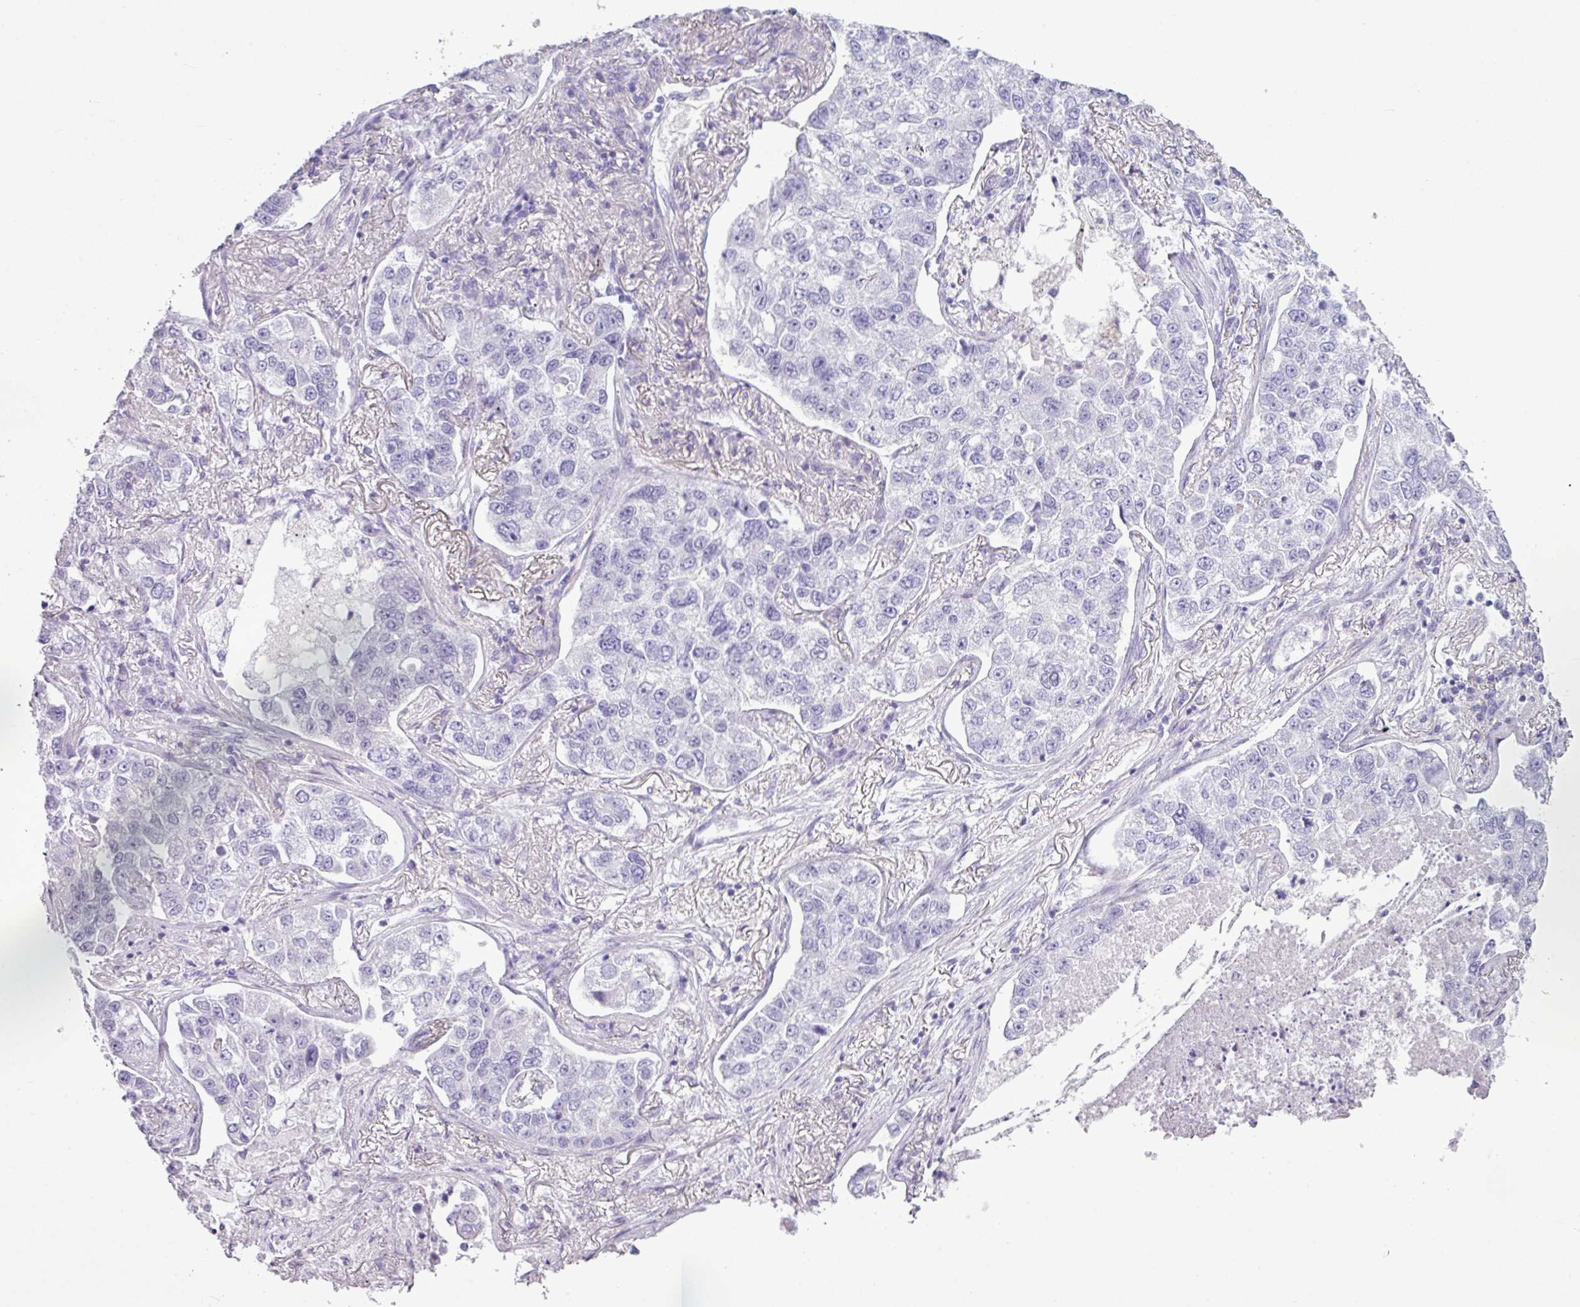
{"staining": {"intensity": "negative", "quantity": "none", "location": "none"}, "tissue": "lung cancer", "cell_type": "Tumor cells", "image_type": "cancer", "snomed": [{"axis": "morphology", "description": "Adenocarcinoma, NOS"}, {"axis": "topography", "description": "Lung"}], "caption": "Tumor cells are negative for brown protein staining in lung cancer.", "gene": "AMY1B", "patient": {"sex": "male", "age": 49}}